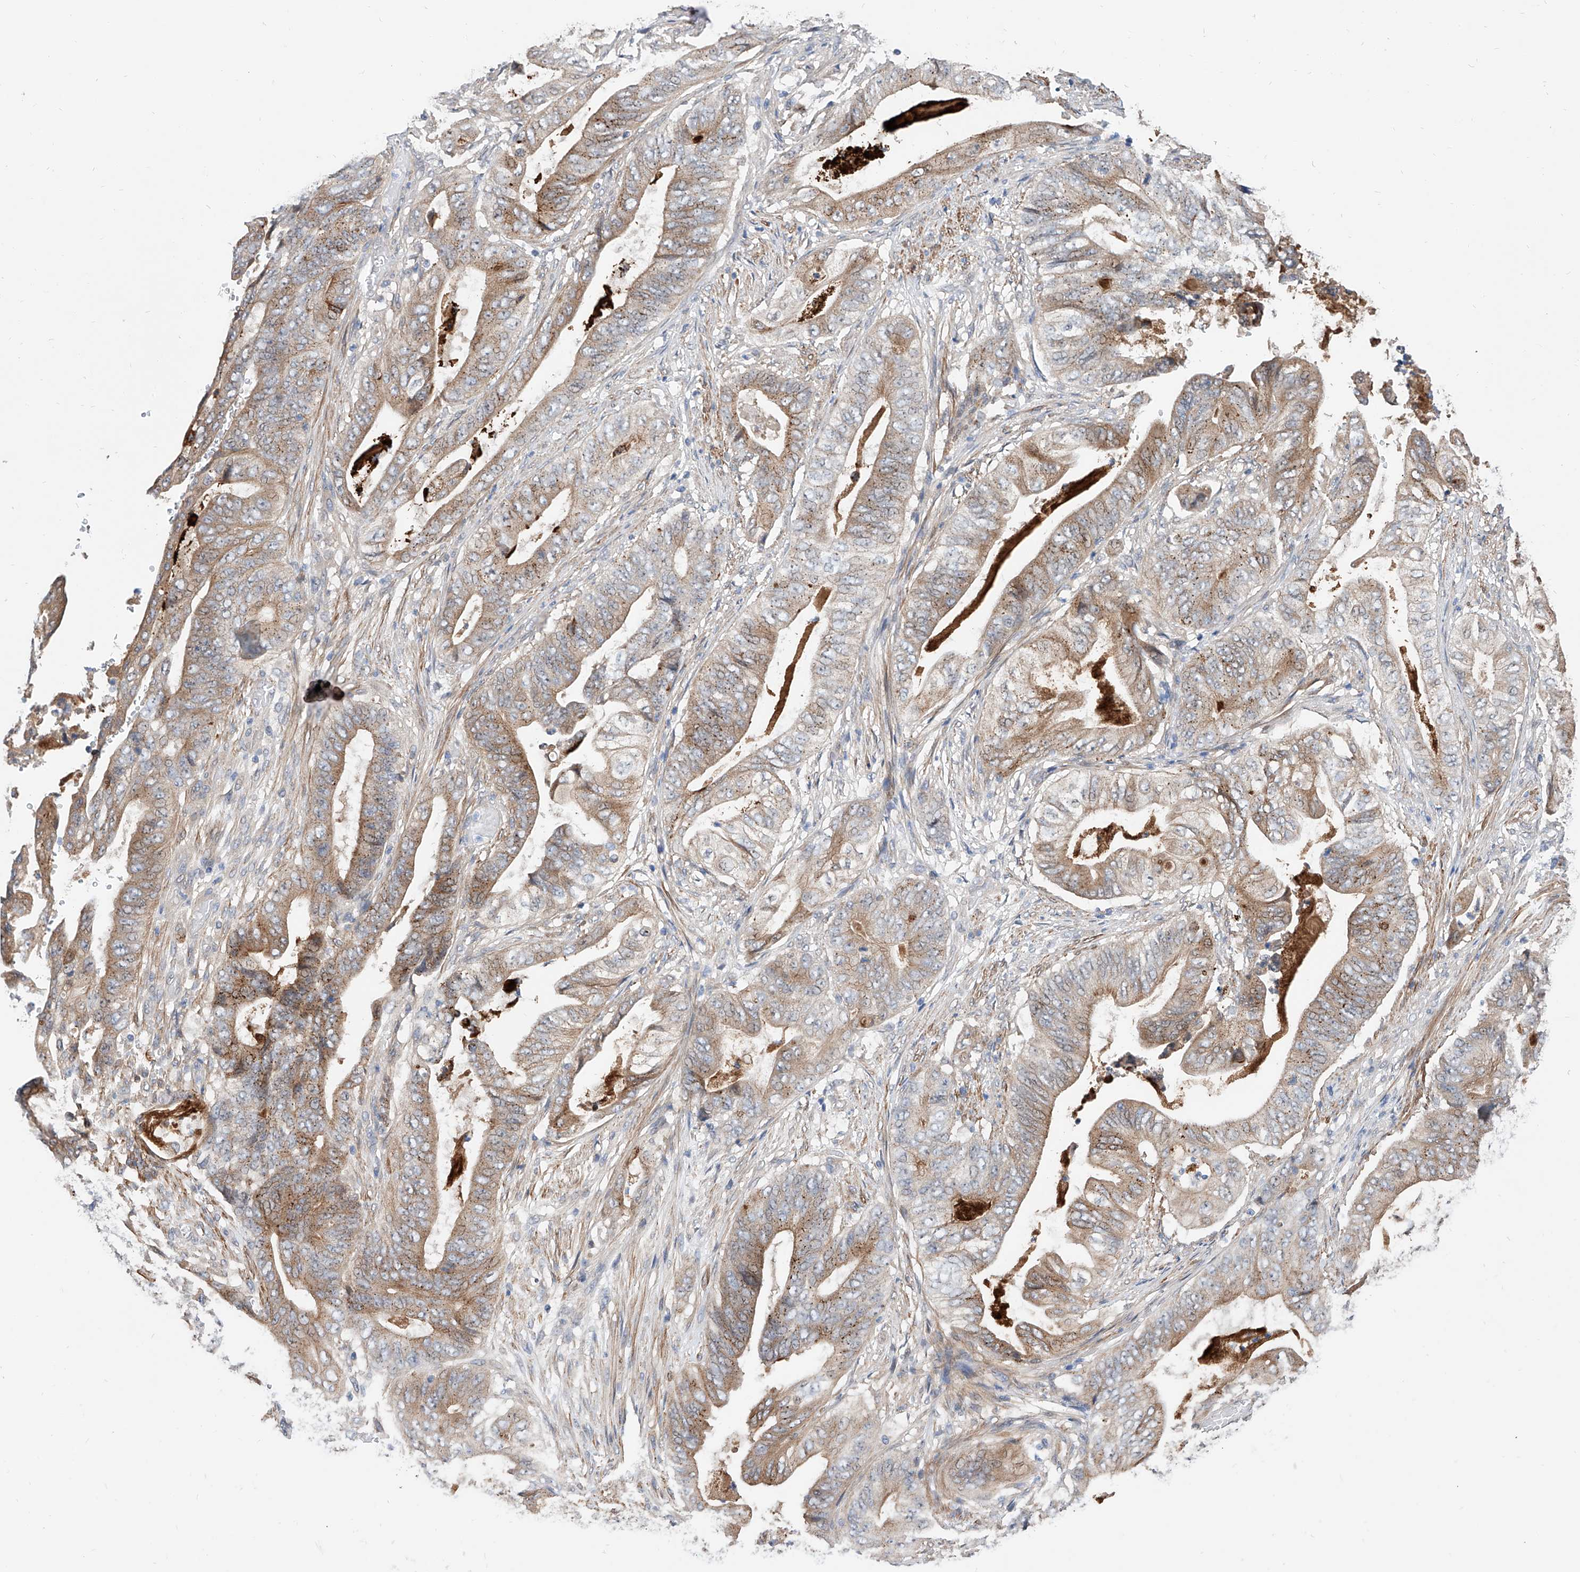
{"staining": {"intensity": "moderate", "quantity": ">75%", "location": "cytoplasmic/membranous"}, "tissue": "stomach cancer", "cell_type": "Tumor cells", "image_type": "cancer", "snomed": [{"axis": "morphology", "description": "Adenocarcinoma, NOS"}, {"axis": "topography", "description": "Stomach"}], "caption": "Brown immunohistochemical staining in adenocarcinoma (stomach) displays moderate cytoplasmic/membranous staining in about >75% of tumor cells.", "gene": "MAGEE2", "patient": {"sex": "female", "age": 73}}